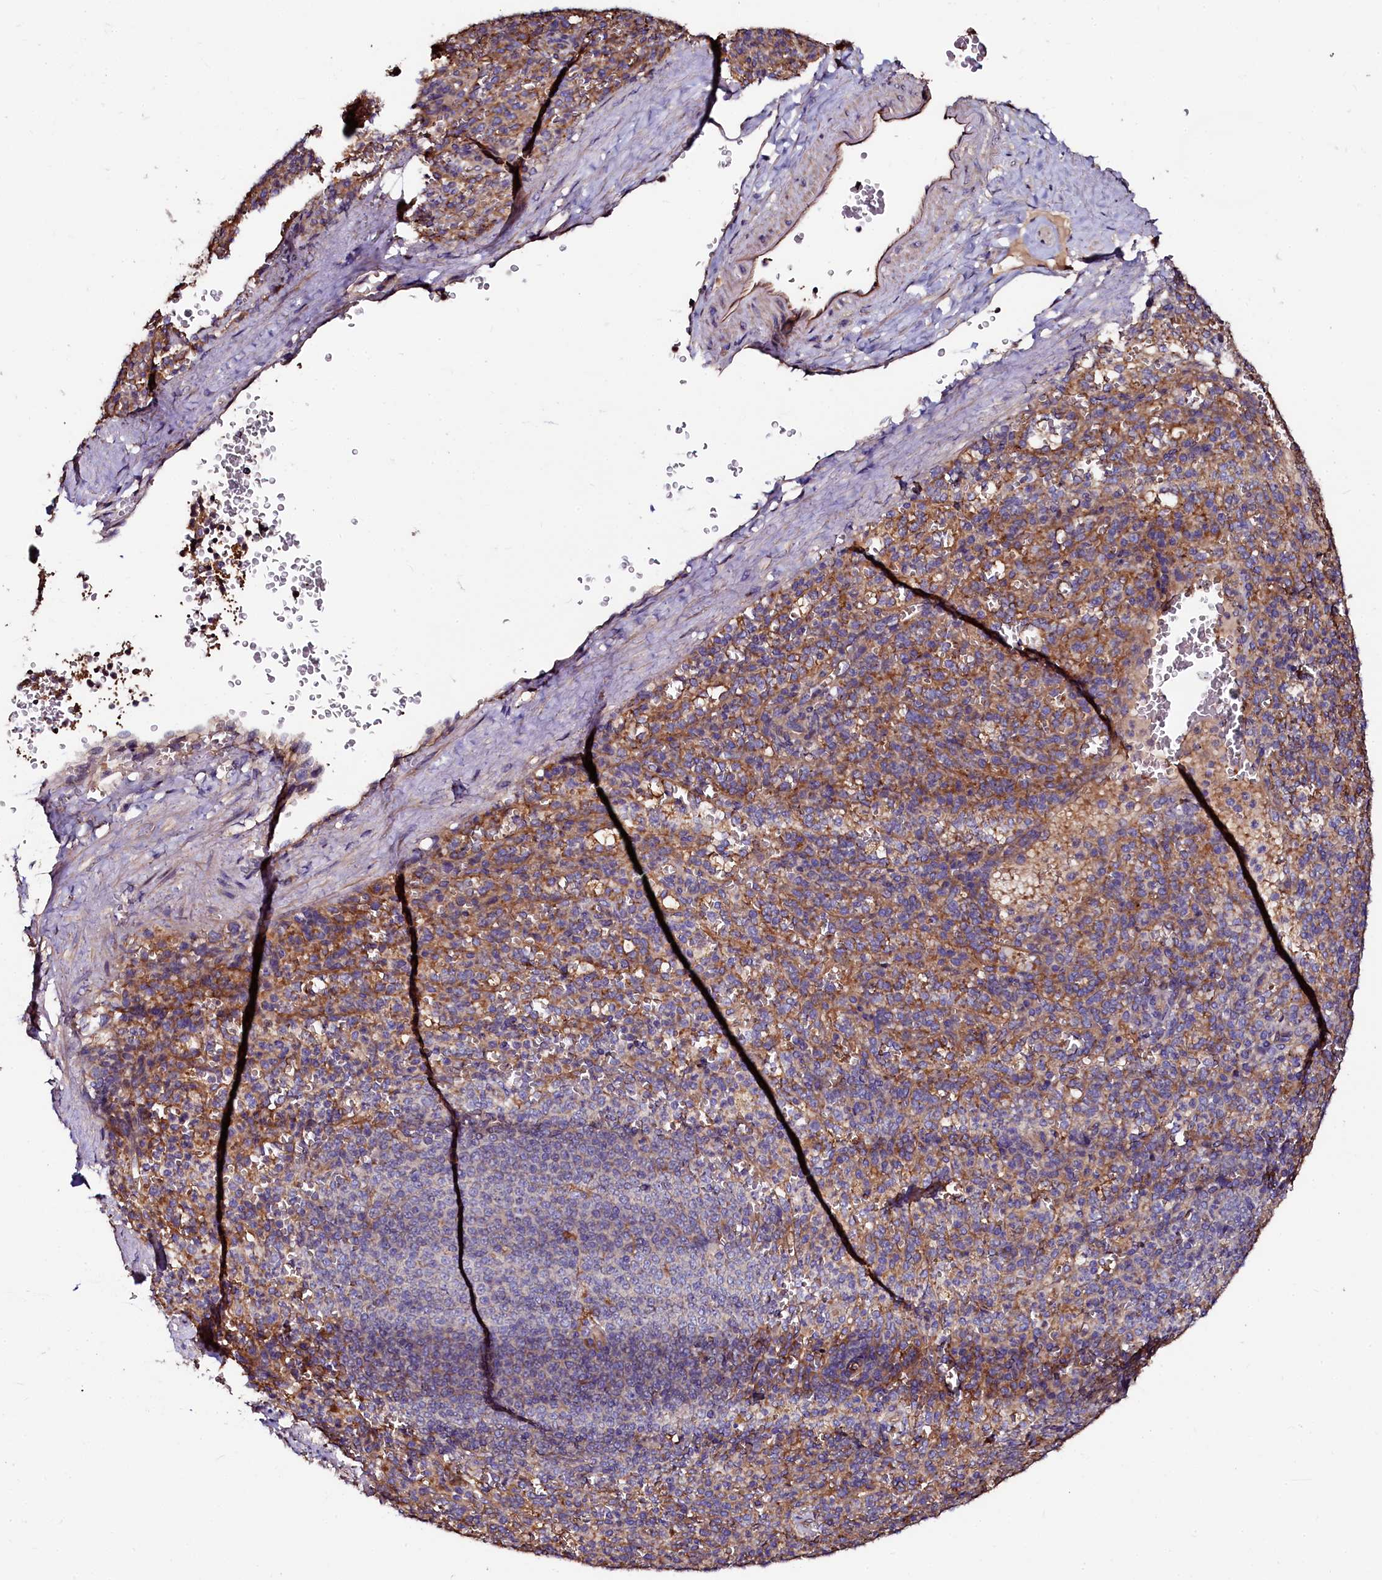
{"staining": {"intensity": "moderate", "quantity": "<25%", "location": "cytoplasmic/membranous"}, "tissue": "spleen", "cell_type": "Cells in red pulp", "image_type": "normal", "snomed": [{"axis": "morphology", "description": "Normal tissue, NOS"}, {"axis": "topography", "description": "Spleen"}], "caption": "Immunohistochemical staining of unremarkable spleen exhibits moderate cytoplasmic/membranous protein positivity in about <25% of cells in red pulp. The protein of interest is stained brown, and the nuclei are stained in blue (DAB (3,3'-diaminobenzidine) IHC with brightfield microscopy, high magnification).", "gene": "APPL2", "patient": {"sex": "female", "age": 21}}